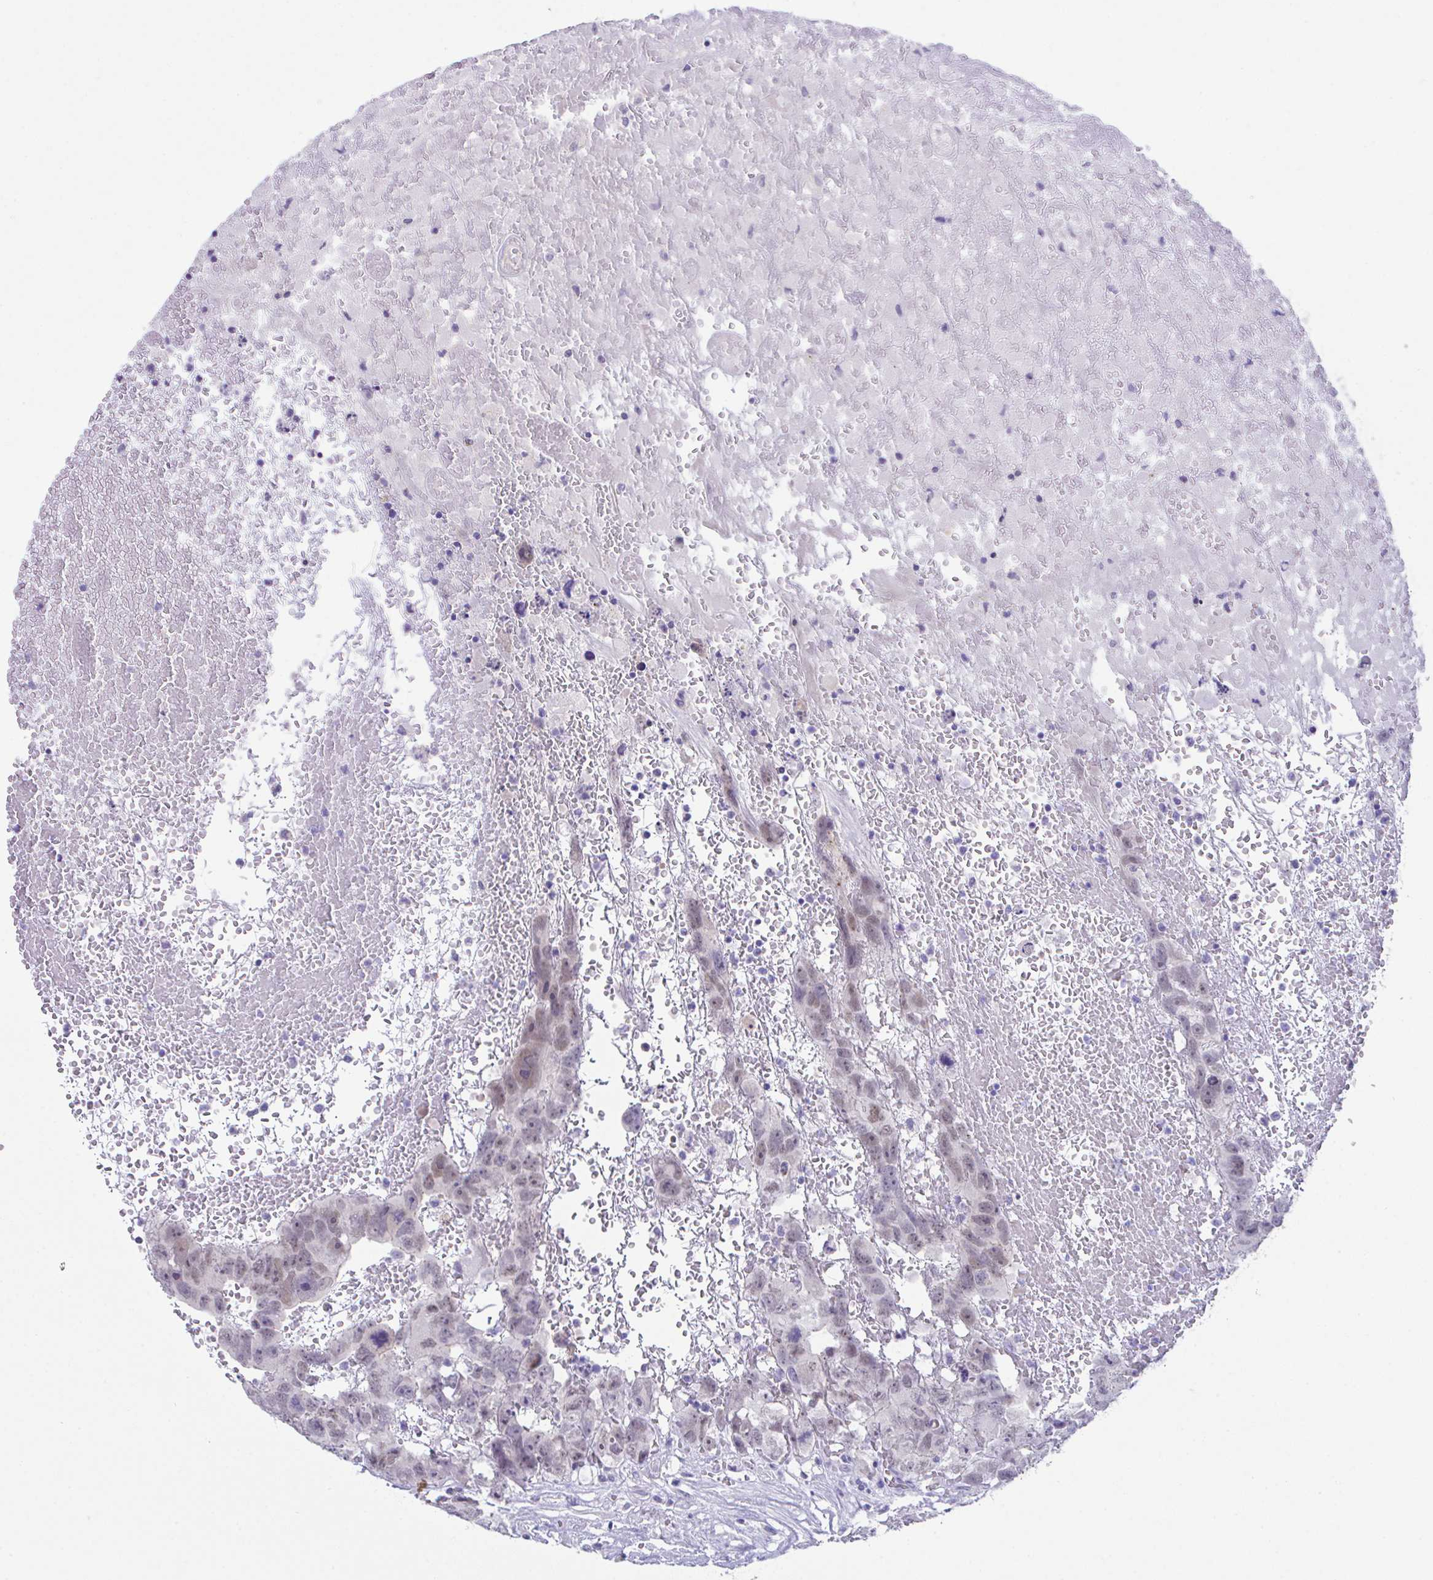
{"staining": {"intensity": "weak", "quantity": ">75%", "location": "nuclear"}, "tissue": "testis cancer", "cell_type": "Tumor cells", "image_type": "cancer", "snomed": [{"axis": "morphology", "description": "Carcinoma, Embryonal, NOS"}, {"axis": "topography", "description": "Testis"}], "caption": "Tumor cells show weak nuclear expression in about >75% of cells in testis cancer.", "gene": "HACD4", "patient": {"sex": "male", "age": 45}}